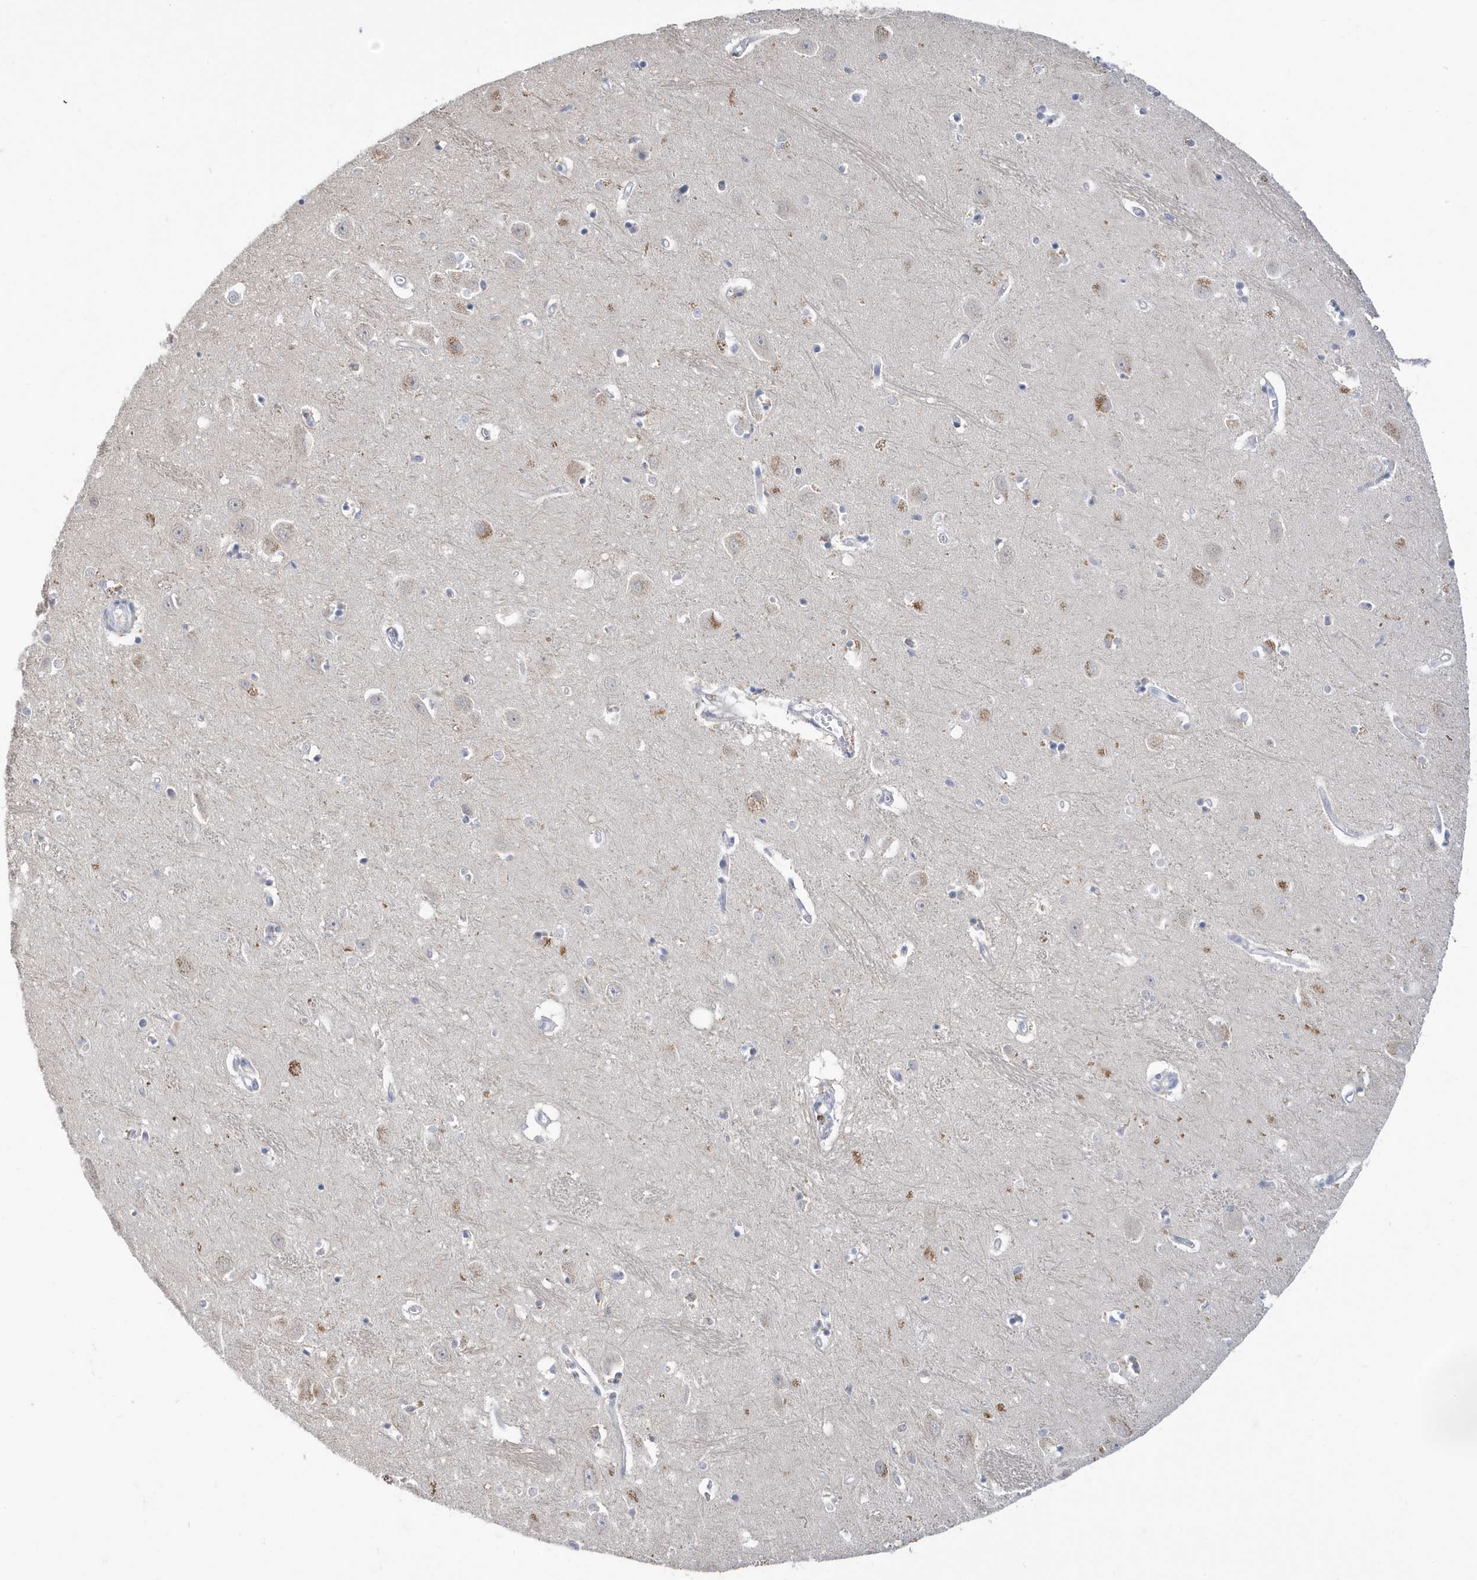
{"staining": {"intensity": "negative", "quantity": "none", "location": "none"}, "tissue": "hippocampus", "cell_type": "Glial cells", "image_type": "normal", "snomed": [{"axis": "morphology", "description": "Normal tissue, NOS"}, {"axis": "topography", "description": "Hippocampus"}], "caption": "High magnification brightfield microscopy of normal hippocampus stained with DAB (brown) and counterstained with hematoxylin (blue): glial cells show no significant staining. The staining is performed using DAB brown chromogen with nuclei counter-stained in using hematoxylin.", "gene": "ZNF654", "patient": {"sex": "female", "age": 64}}